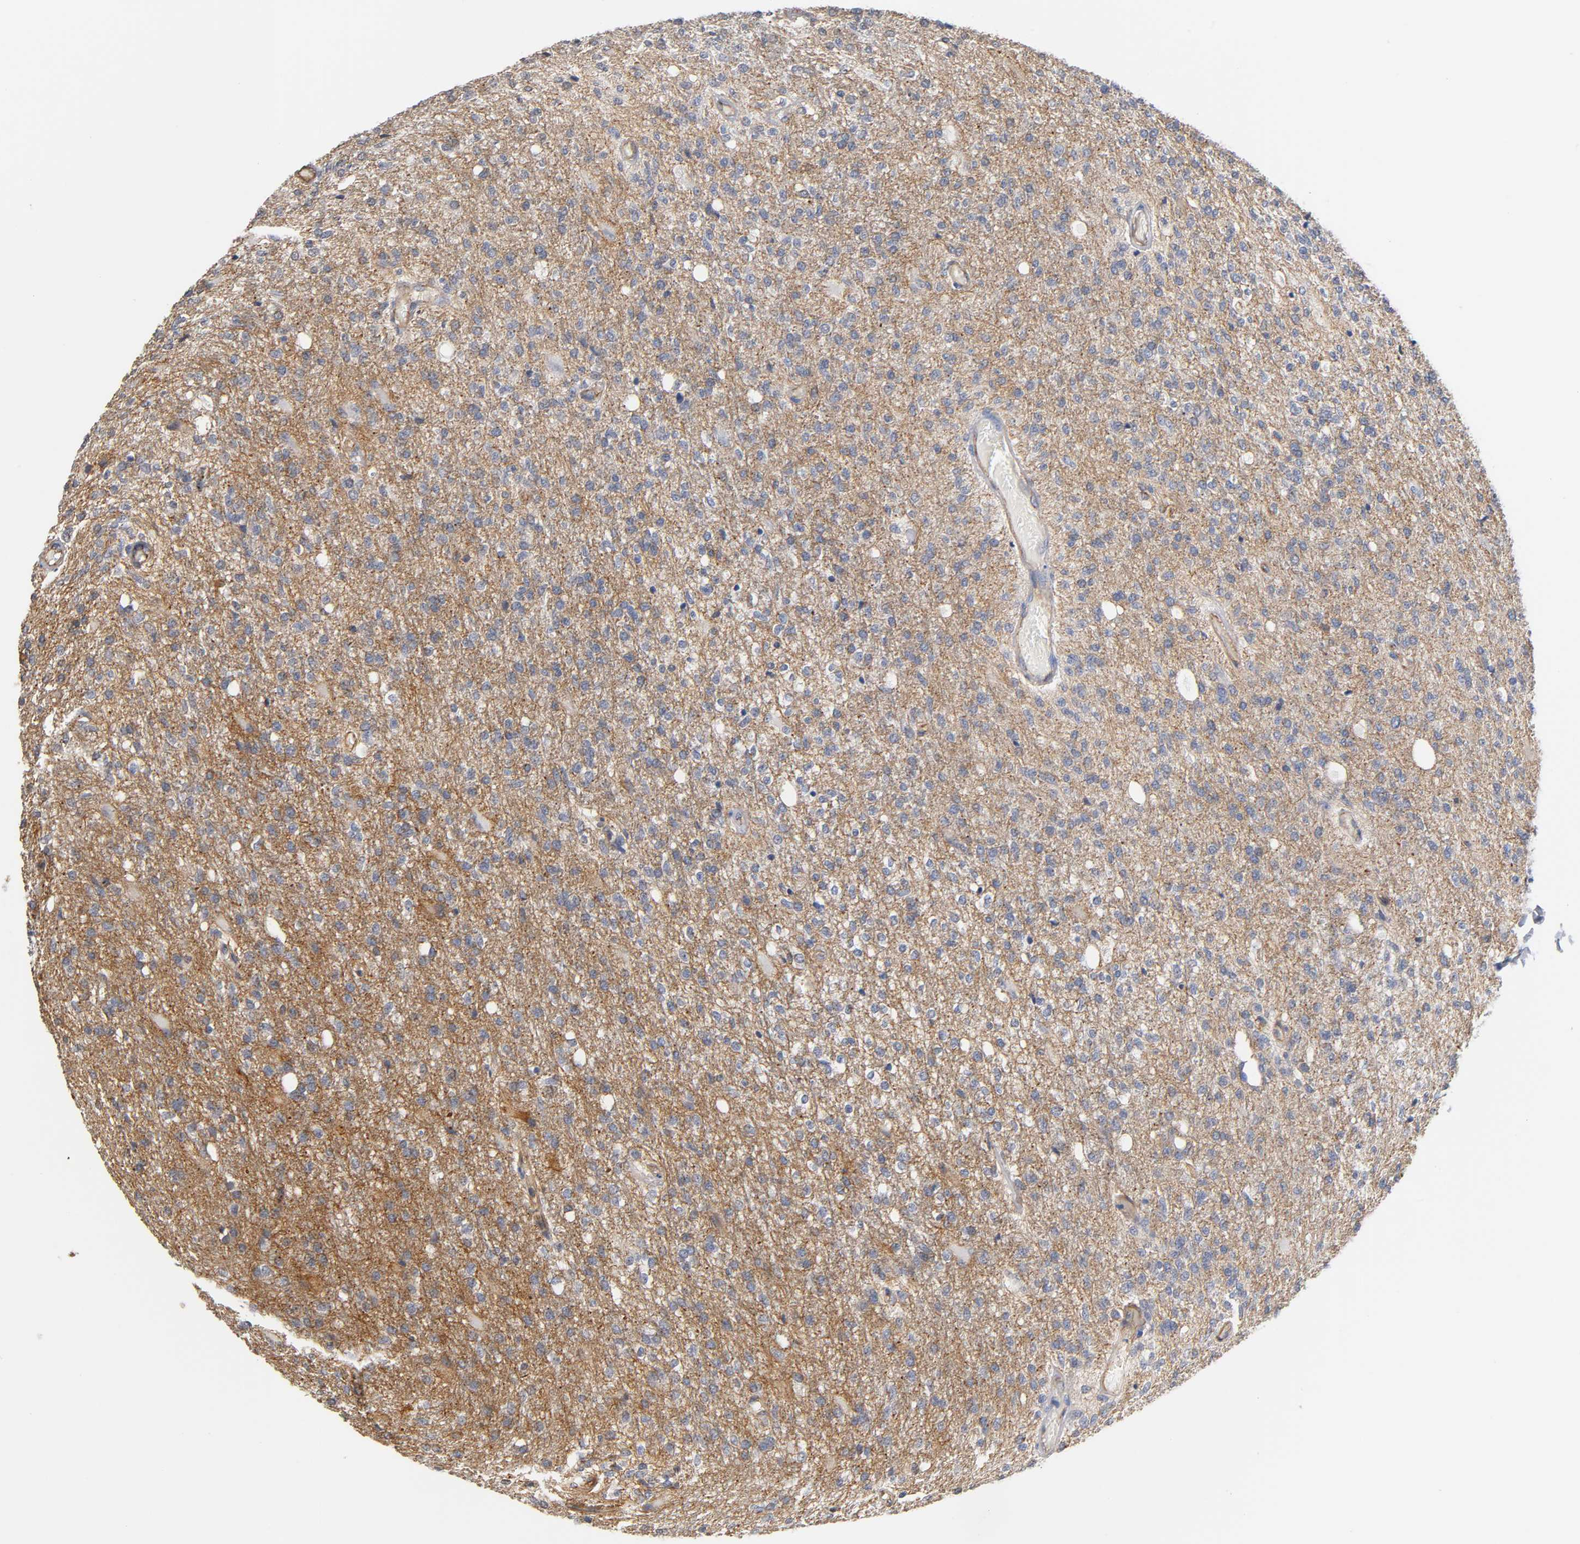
{"staining": {"intensity": "moderate", "quantity": "25%-75%", "location": "cytoplasmic/membranous"}, "tissue": "glioma", "cell_type": "Tumor cells", "image_type": "cancer", "snomed": [{"axis": "morphology", "description": "Normal tissue, NOS"}, {"axis": "morphology", "description": "Glioma, malignant, High grade"}, {"axis": "topography", "description": "Cerebral cortex"}], "caption": "Brown immunohistochemical staining in glioma demonstrates moderate cytoplasmic/membranous expression in approximately 25%-75% of tumor cells.", "gene": "SPTAN1", "patient": {"sex": "male", "age": 77}}